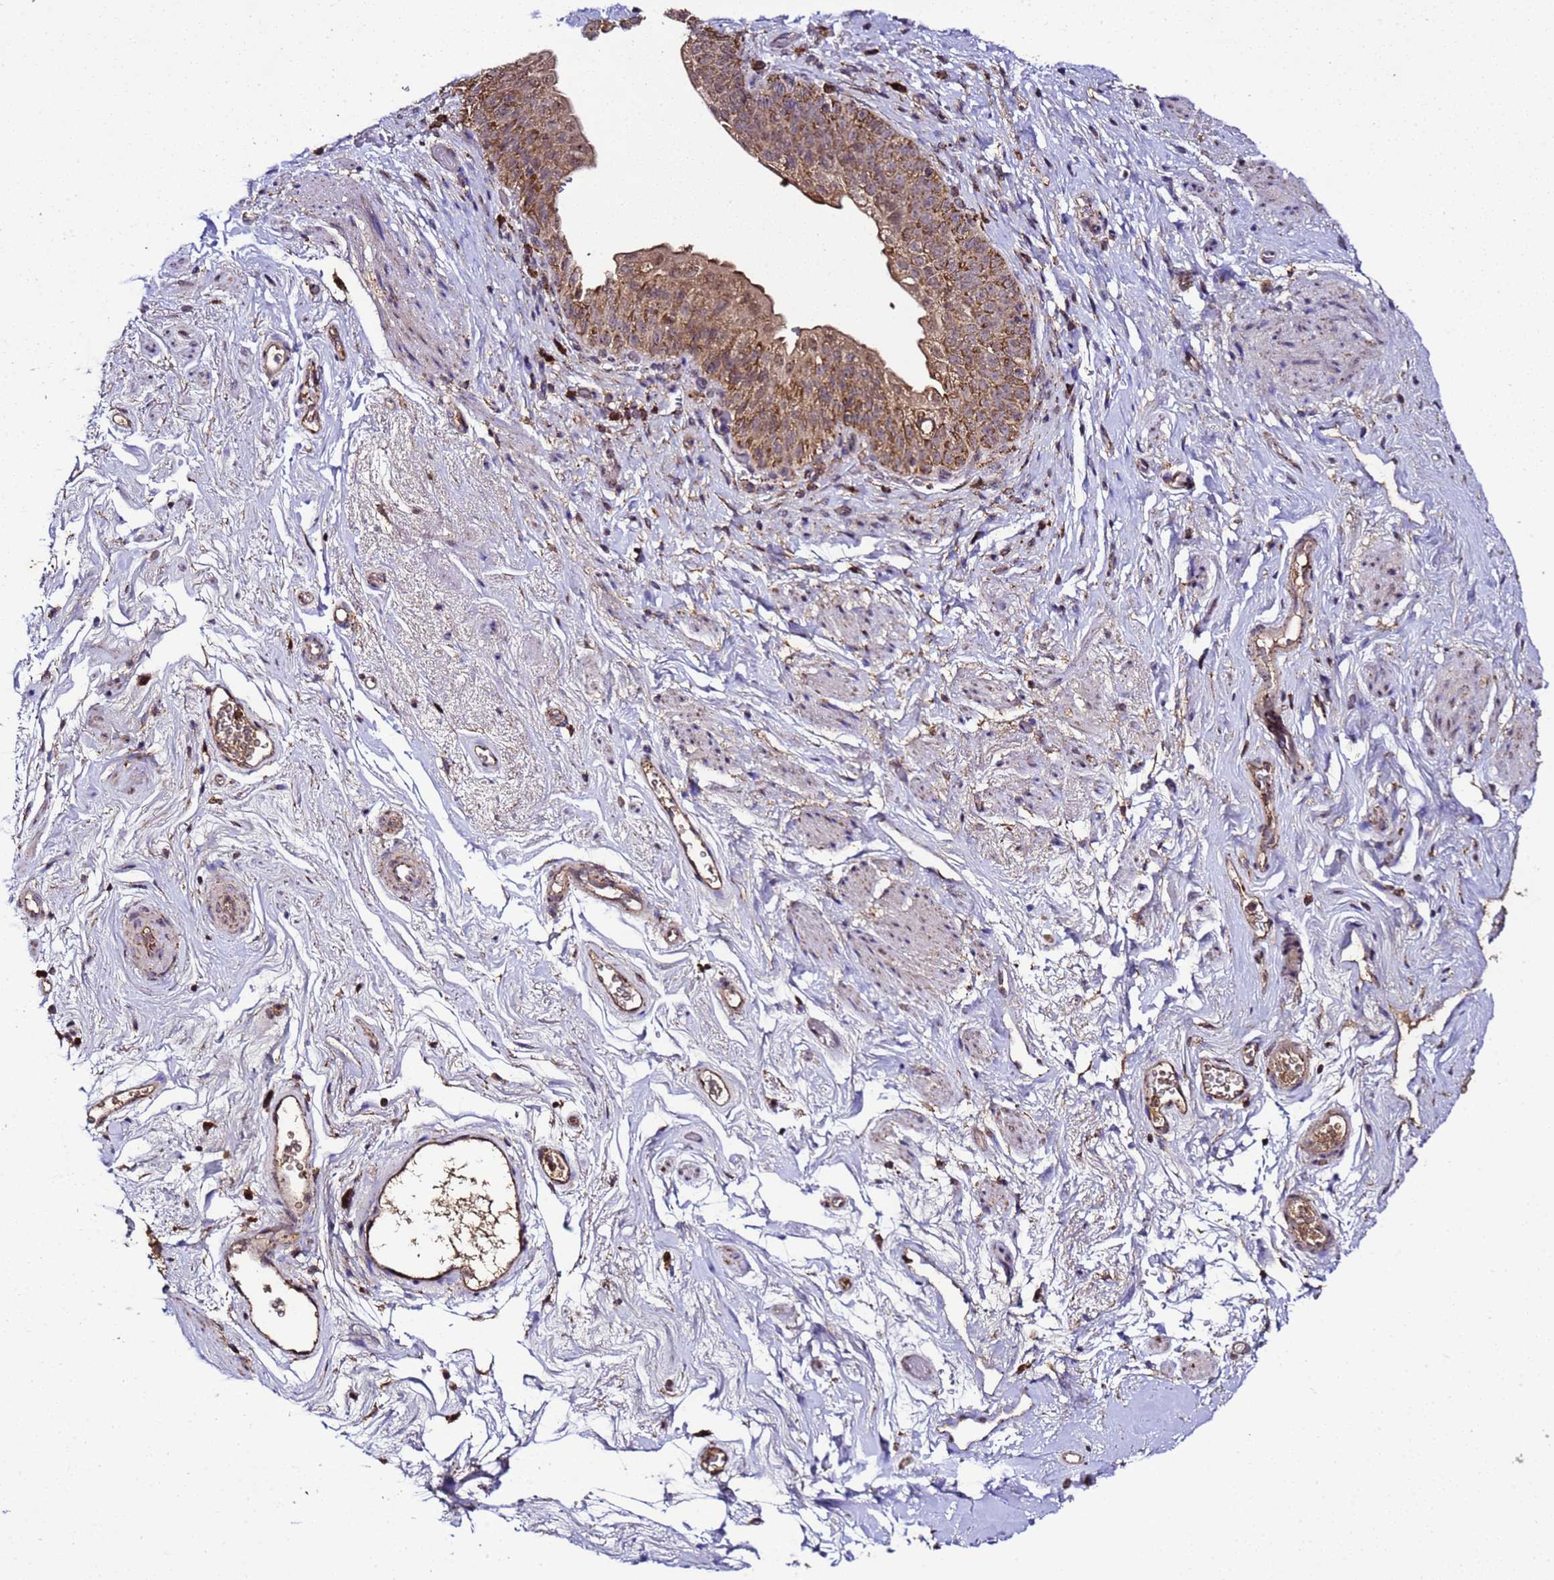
{"staining": {"intensity": "moderate", "quantity": "<25%", "location": "cytoplasmic/membranous"}, "tissue": "smooth muscle", "cell_type": "Smooth muscle cells", "image_type": "normal", "snomed": [{"axis": "morphology", "description": "Normal tissue, NOS"}, {"axis": "topography", "description": "Smooth muscle"}, {"axis": "topography", "description": "Peripheral nerve tissue"}], "caption": "Brown immunohistochemical staining in unremarkable smooth muscle shows moderate cytoplasmic/membranous expression in approximately <25% of smooth muscle cells.", "gene": "HSPBAP1", "patient": {"sex": "male", "age": 69}}